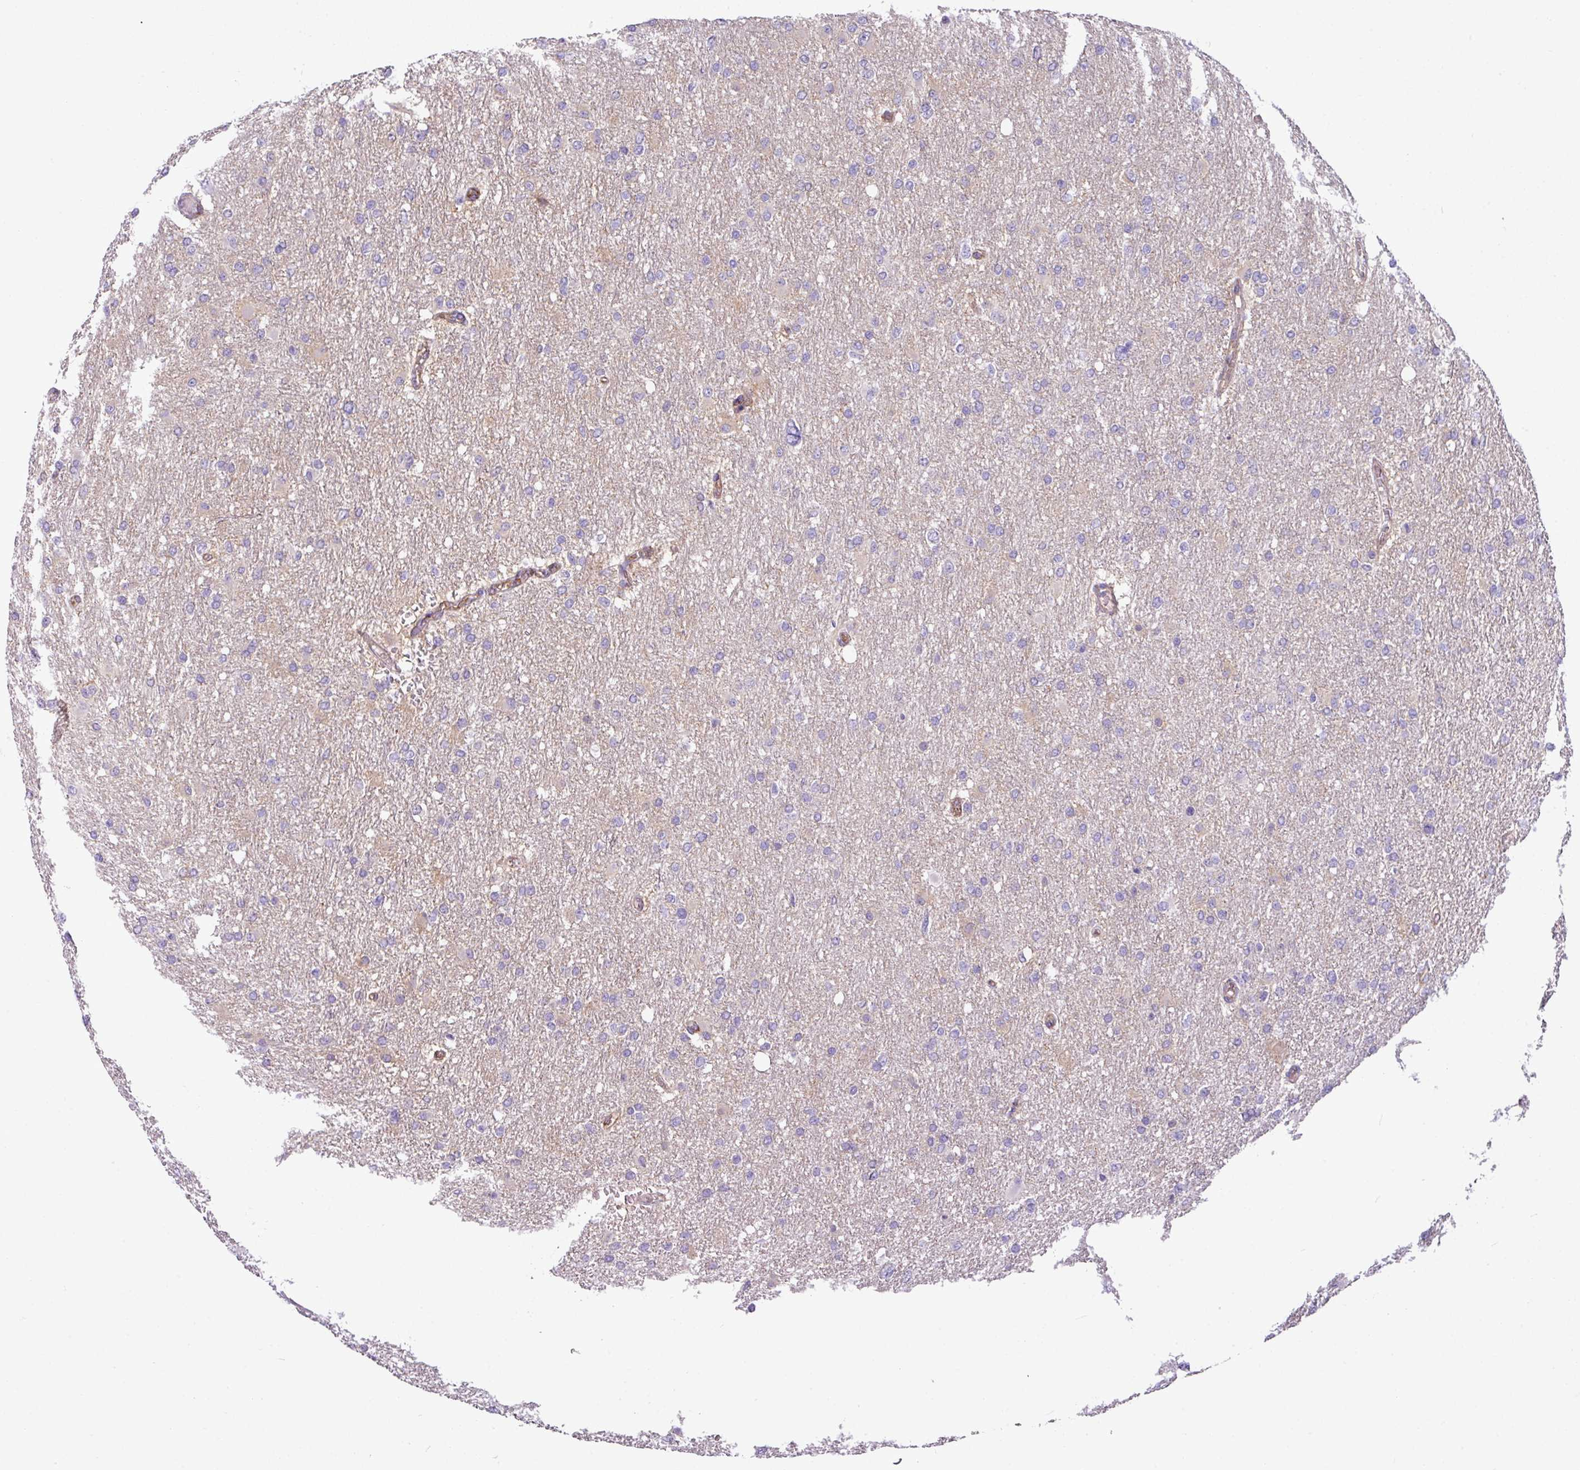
{"staining": {"intensity": "negative", "quantity": "none", "location": "none"}, "tissue": "glioma", "cell_type": "Tumor cells", "image_type": "cancer", "snomed": [{"axis": "morphology", "description": "Glioma, malignant, High grade"}, {"axis": "topography", "description": "Cerebral cortex"}], "caption": "The IHC histopathology image has no significant staining in tumor cells of malignant high-grade glioma tissue. The staining is performed using DAB brown chromogen with nuclei counter-stained in using hematoxylin.", "gene": "XNDC1N", "patient": {"sex": "female", "age": 36}}